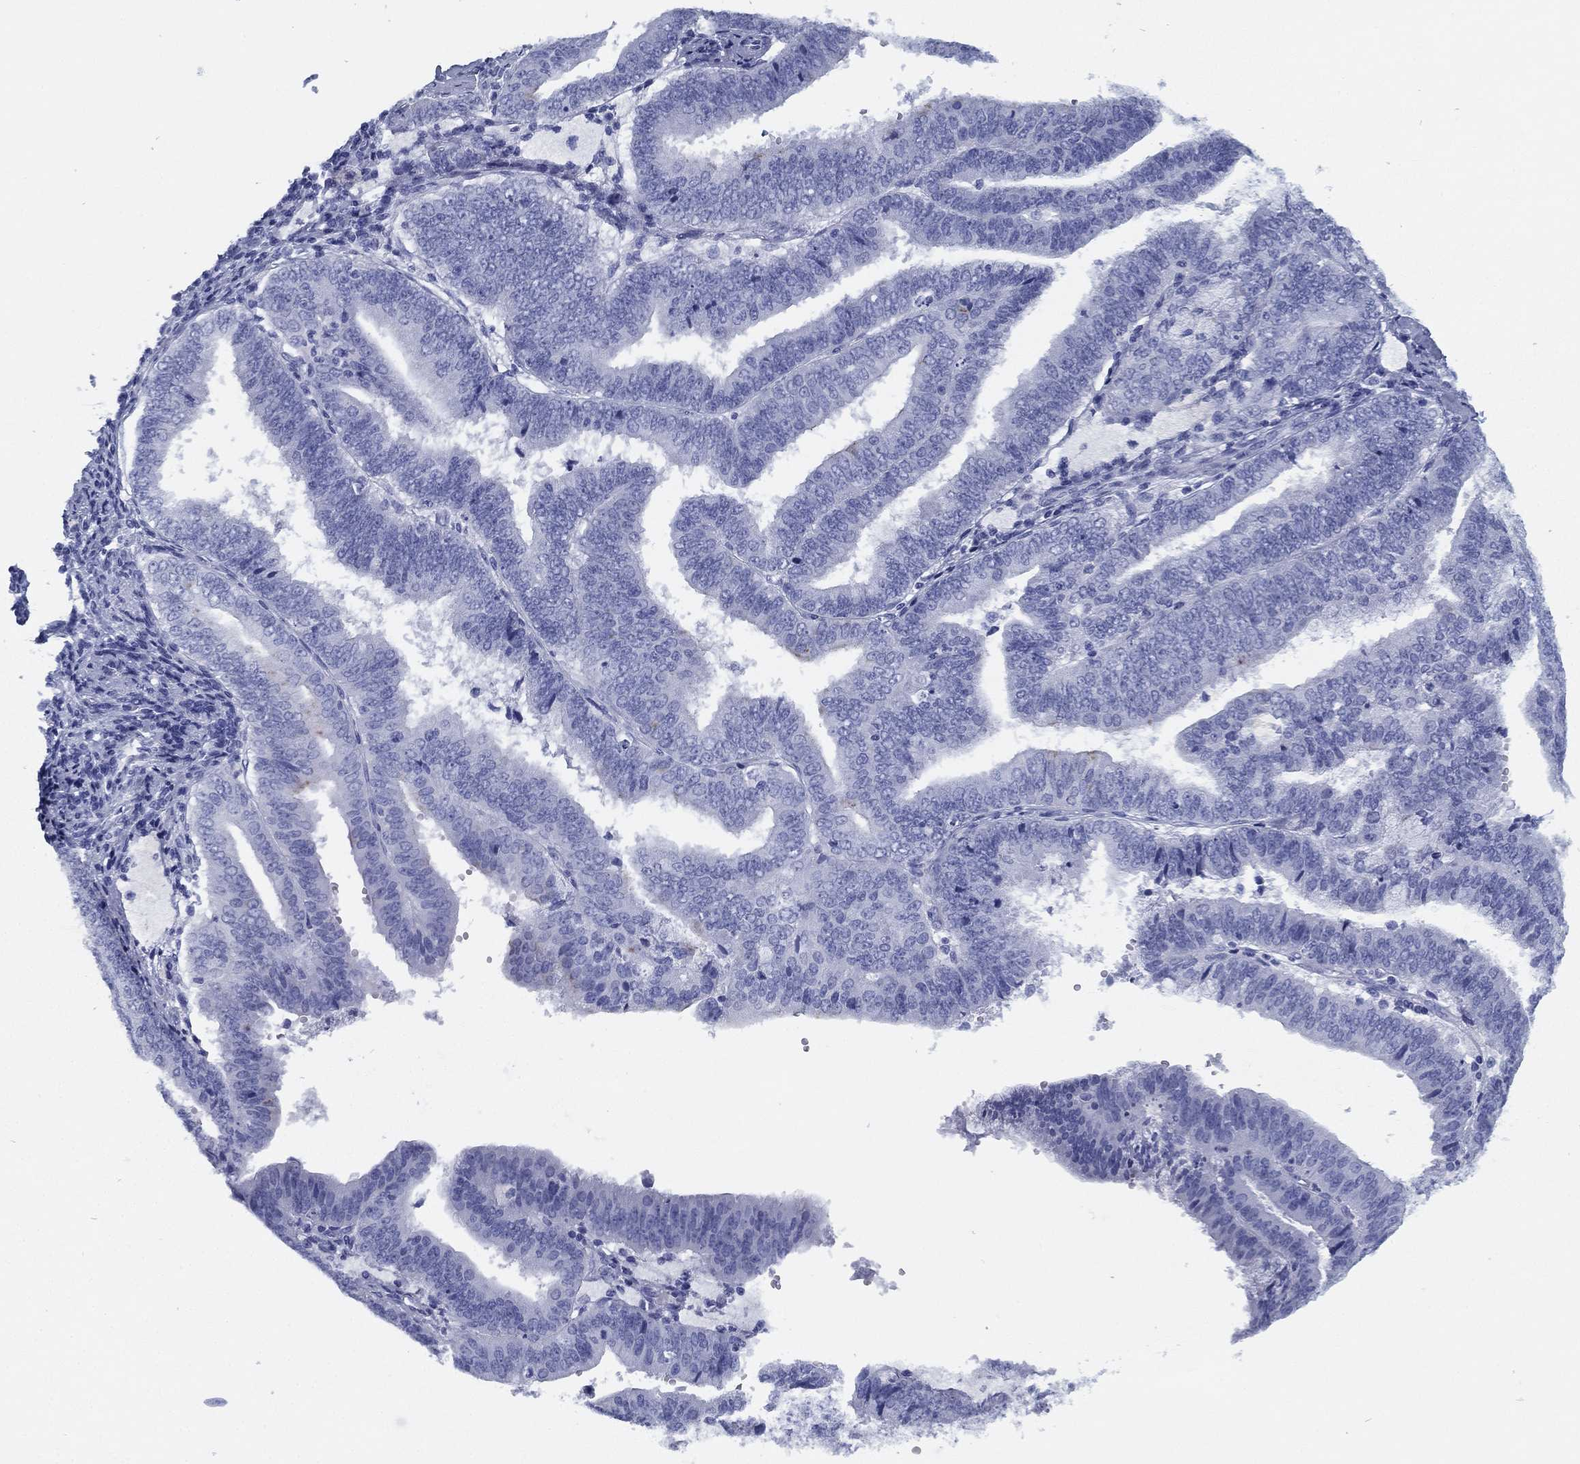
{"staining": {"intensity": "negative", "quantity": "none", "location": "none"}, "tissue": "endometrial cancer", "cell_type": "Tumor cells", "image_type": "cancer", "snomed": [{"axis": "morphology", "description": "Adenocarcinoma, NOS"}, {"axis": "topography", "description": "Endometrium"}], "caption": "Image shows no protein positivity in tumor cells of endometrial cancer tissue.", "gene": "TMEM252", "patient": {"sex": "female", "age": 63}}